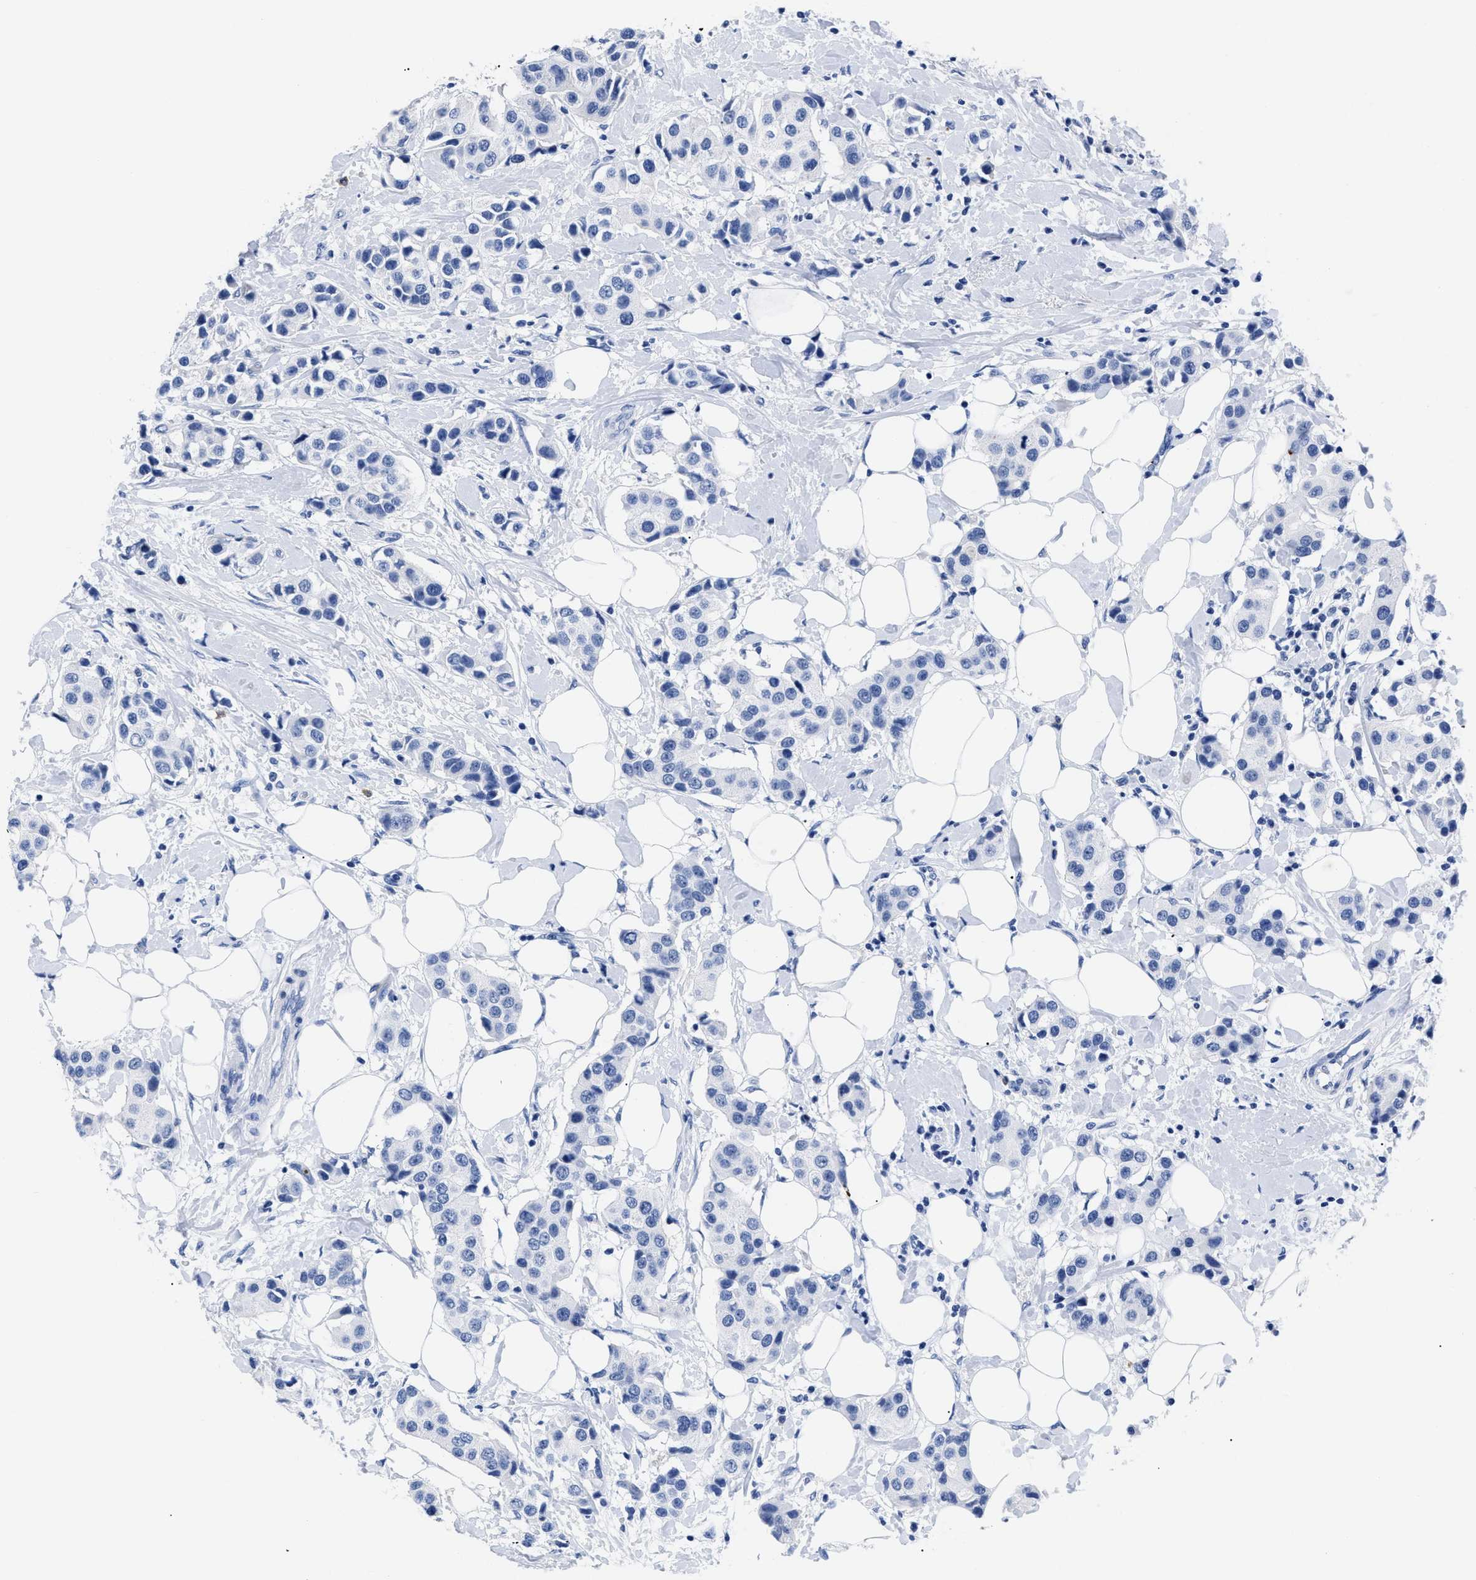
{"staining": {"intensity": "negative", "quantity": "none", "location": "none"}, "tissue": "breast cancer", "cell_type": "Tumor cells", "image_type": "cancer", "snomed": [{"axis": "morphology", "description": "Normal tissue, NOS"}, {"axis": "morphology", "description": "Duct carcinoma"}, {"axis": "topography", "description": "Breast"}], "caption": "A high-resolution micrograph shows immunohistochemistry staining of breast cancer (intraductal carcinoma), which displays no significant positivity in tumor cells. Brightfield microscopy of immunohistochemistry (IHC) stained with DAB (brown) and hematoxylin (blue), captured at high magnification.", "gene": "TREML1", "patient": {"sex": "female", "age": 39}}